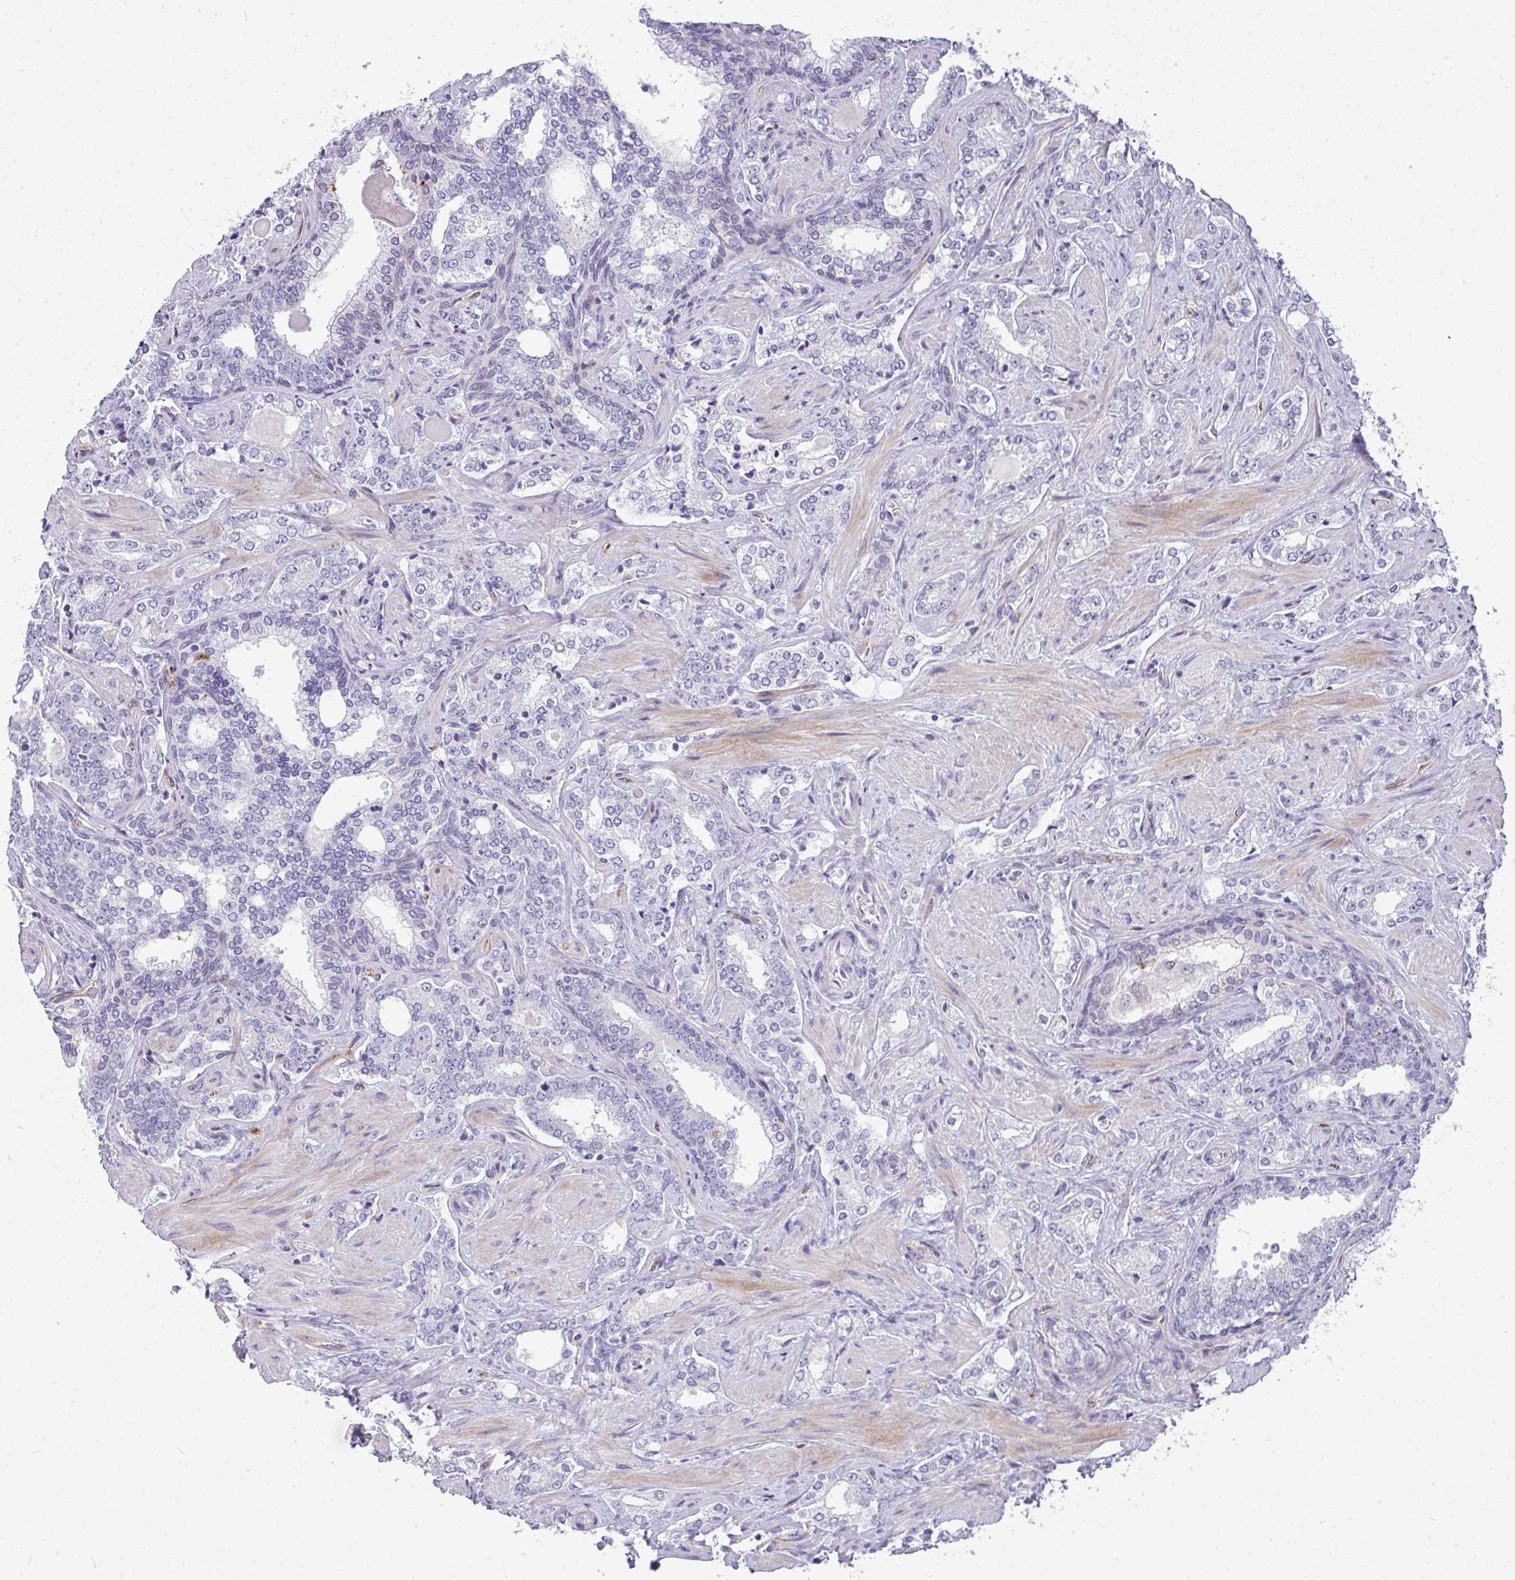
{"staining": {"intensity": "negative", "quantity": "none", "location": "none"}, "tissue": "prostate cancer", "cell_type": "Tumor cells", "image_type": "cancer", "snomed": [{"axis": "morphology", "description": "Adenocarcinoma, High grade"}, {"axis": "topography", "description": "Prostate"}], "caption": "Prostate cancer stained for a protein using immunohistochemistry (IHC) exhibits no positivity tumor cells.", "gene": "LIPE", "patient": {"sex": "male", "age": 60}}